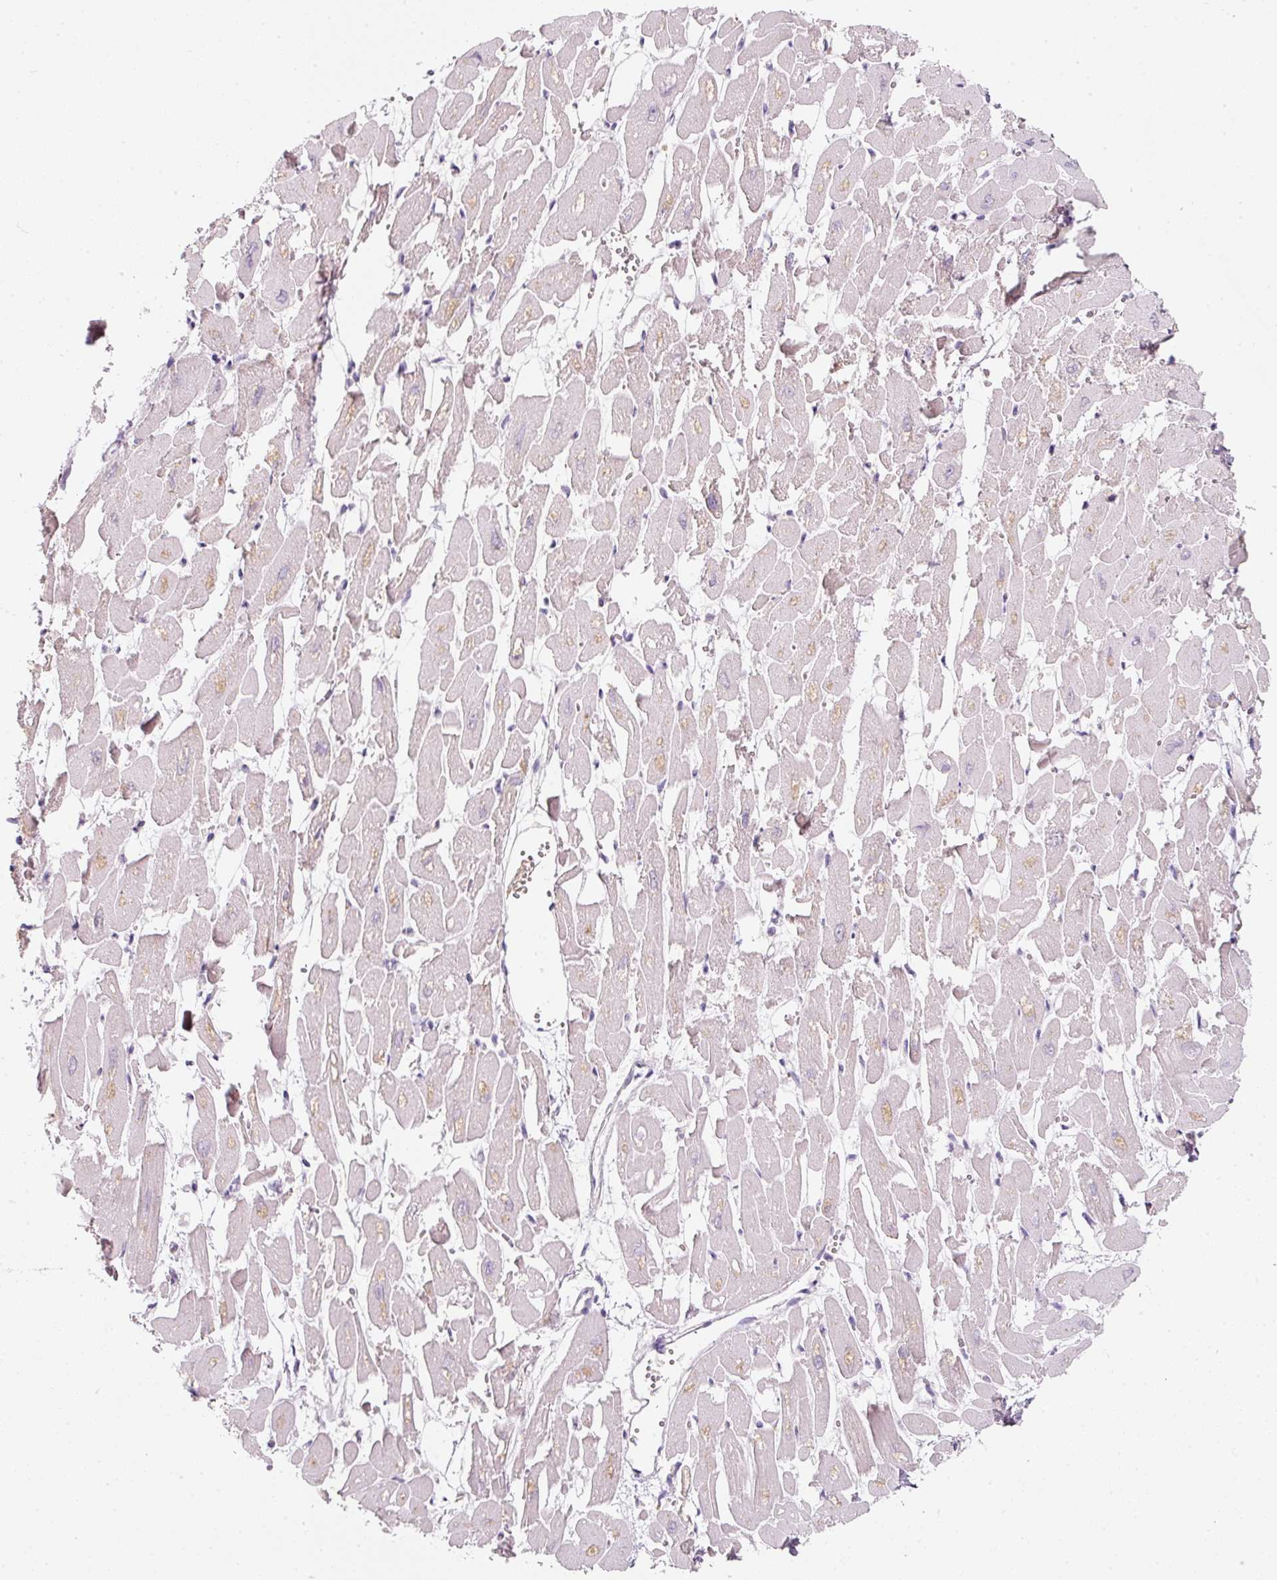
{"staining": {"intensity": "negative", "quantity": "none", "location": "none"}, "tissue": "heart muscle", "cell_type": "Cardiomyocytes", "image_type": "normal", "snomed": [{"axis": "morphology", "description": "Normal tissue, NOS"}, {"axis": "topography", "description": "Heart"}], "caption": "High power microscopy histopathology image of an IHC photomicrograph of normal heart muscle, revealing no significant positivity in cardiomyocytes.", "gene": "TMEM37", "patient": {"sex": "male", "age": 54}}